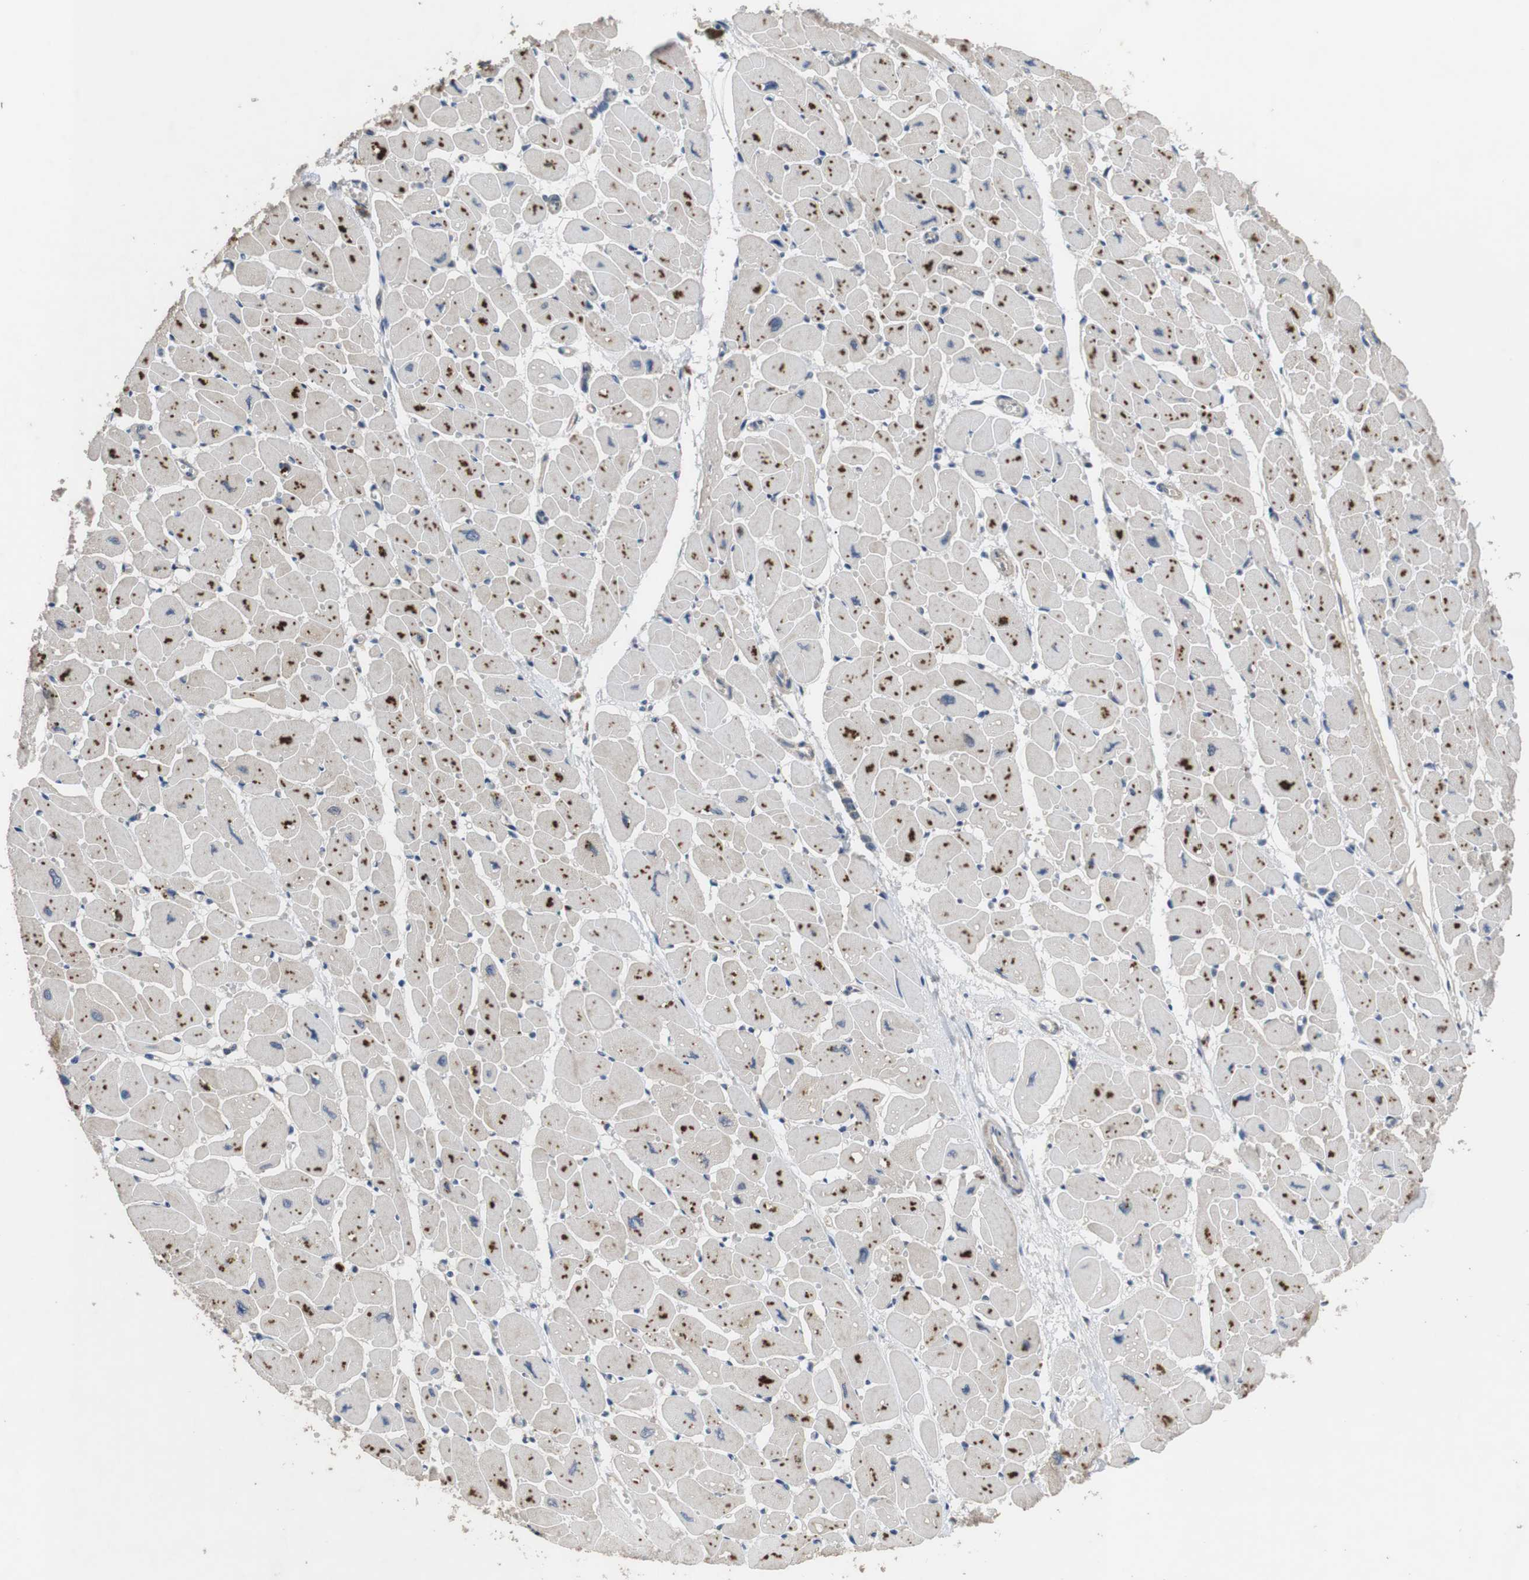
{"staining": {"intensity": "moderate", "quantity": "25%-75%", "location": "cytoplasmic/membranous"}, "tissue": "heart muscle", "cell_type": "Cardiomyocytes", "image_type": "normal", "snomed": [{"axis": "morphology", "description": "Normal tissue, NOS"}, {"axis": "topography", "description": "Heart"}], "caption": "Immunohistochemical staining of unremarkable human heart muscle reveals medium levels of moderate cytoplasmic/membranous staining in approximately 25%-75% of cardiomyocytes.", "gene": "ADGRL3", "patient": {"sex": "female", "age": 54}}